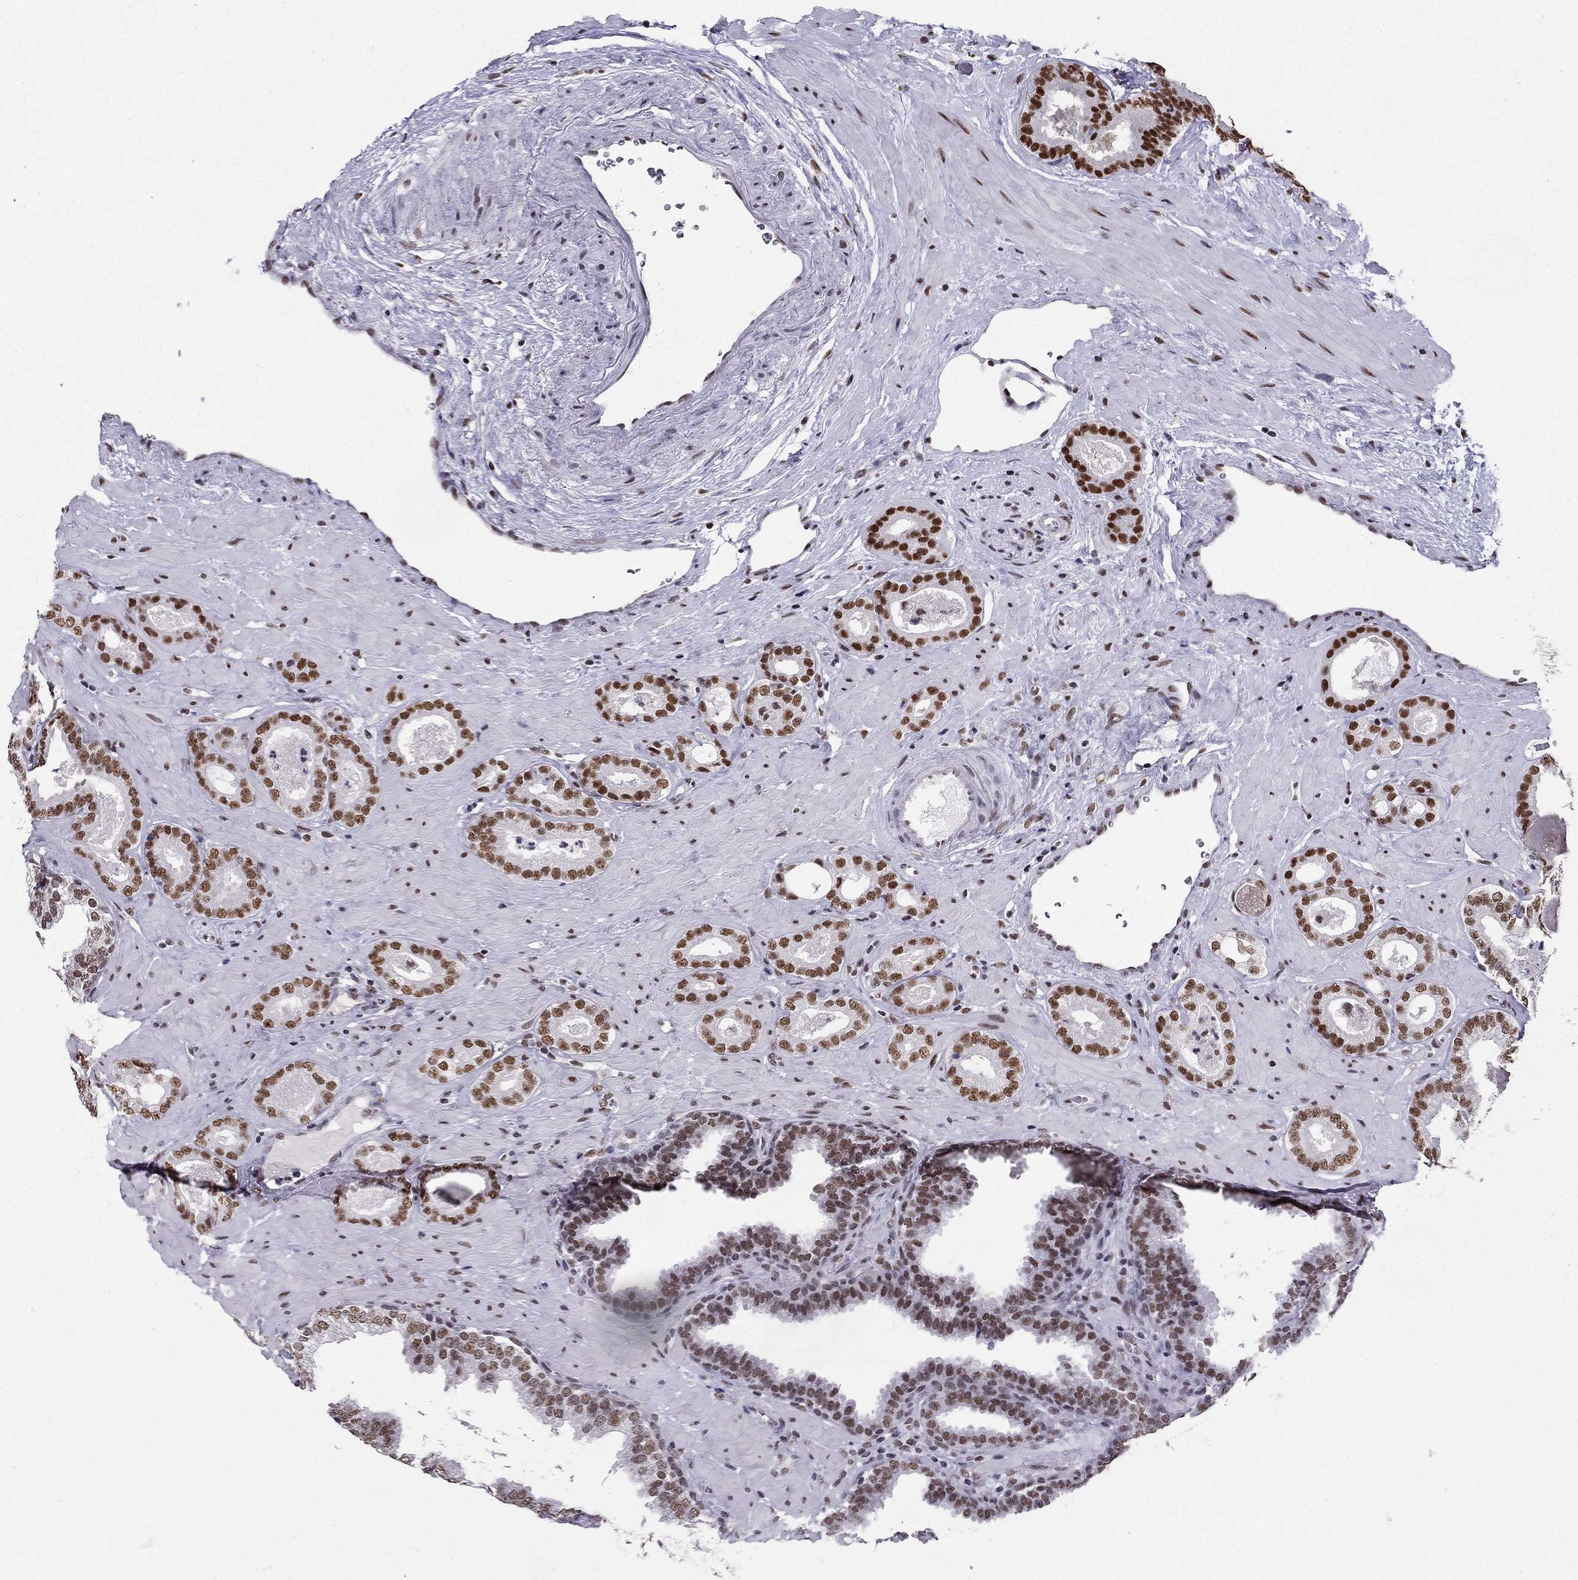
{"staining": {"intensity": "strong", "quantity": "<25%", "location": "nuclear"}, "tissue": "prostate cancer", "cell_type": "Tumor cells", "image_type": "cancer", "snomed": [{"axis": "morphology", "description": "Adenocarcinoma, Low grade"}, {"axis": "topography", "description": "Prostate"}], "caption": "Immunohistochemical staining of prostate cancer displays medium levels of strong nuclear positivity in about <25% of tumor cells. (brown staining indicates protein expression, while blue staining denotes nuclei).", "gene": "ZNF420", "patient": {"sex": "male", "age": 60}}